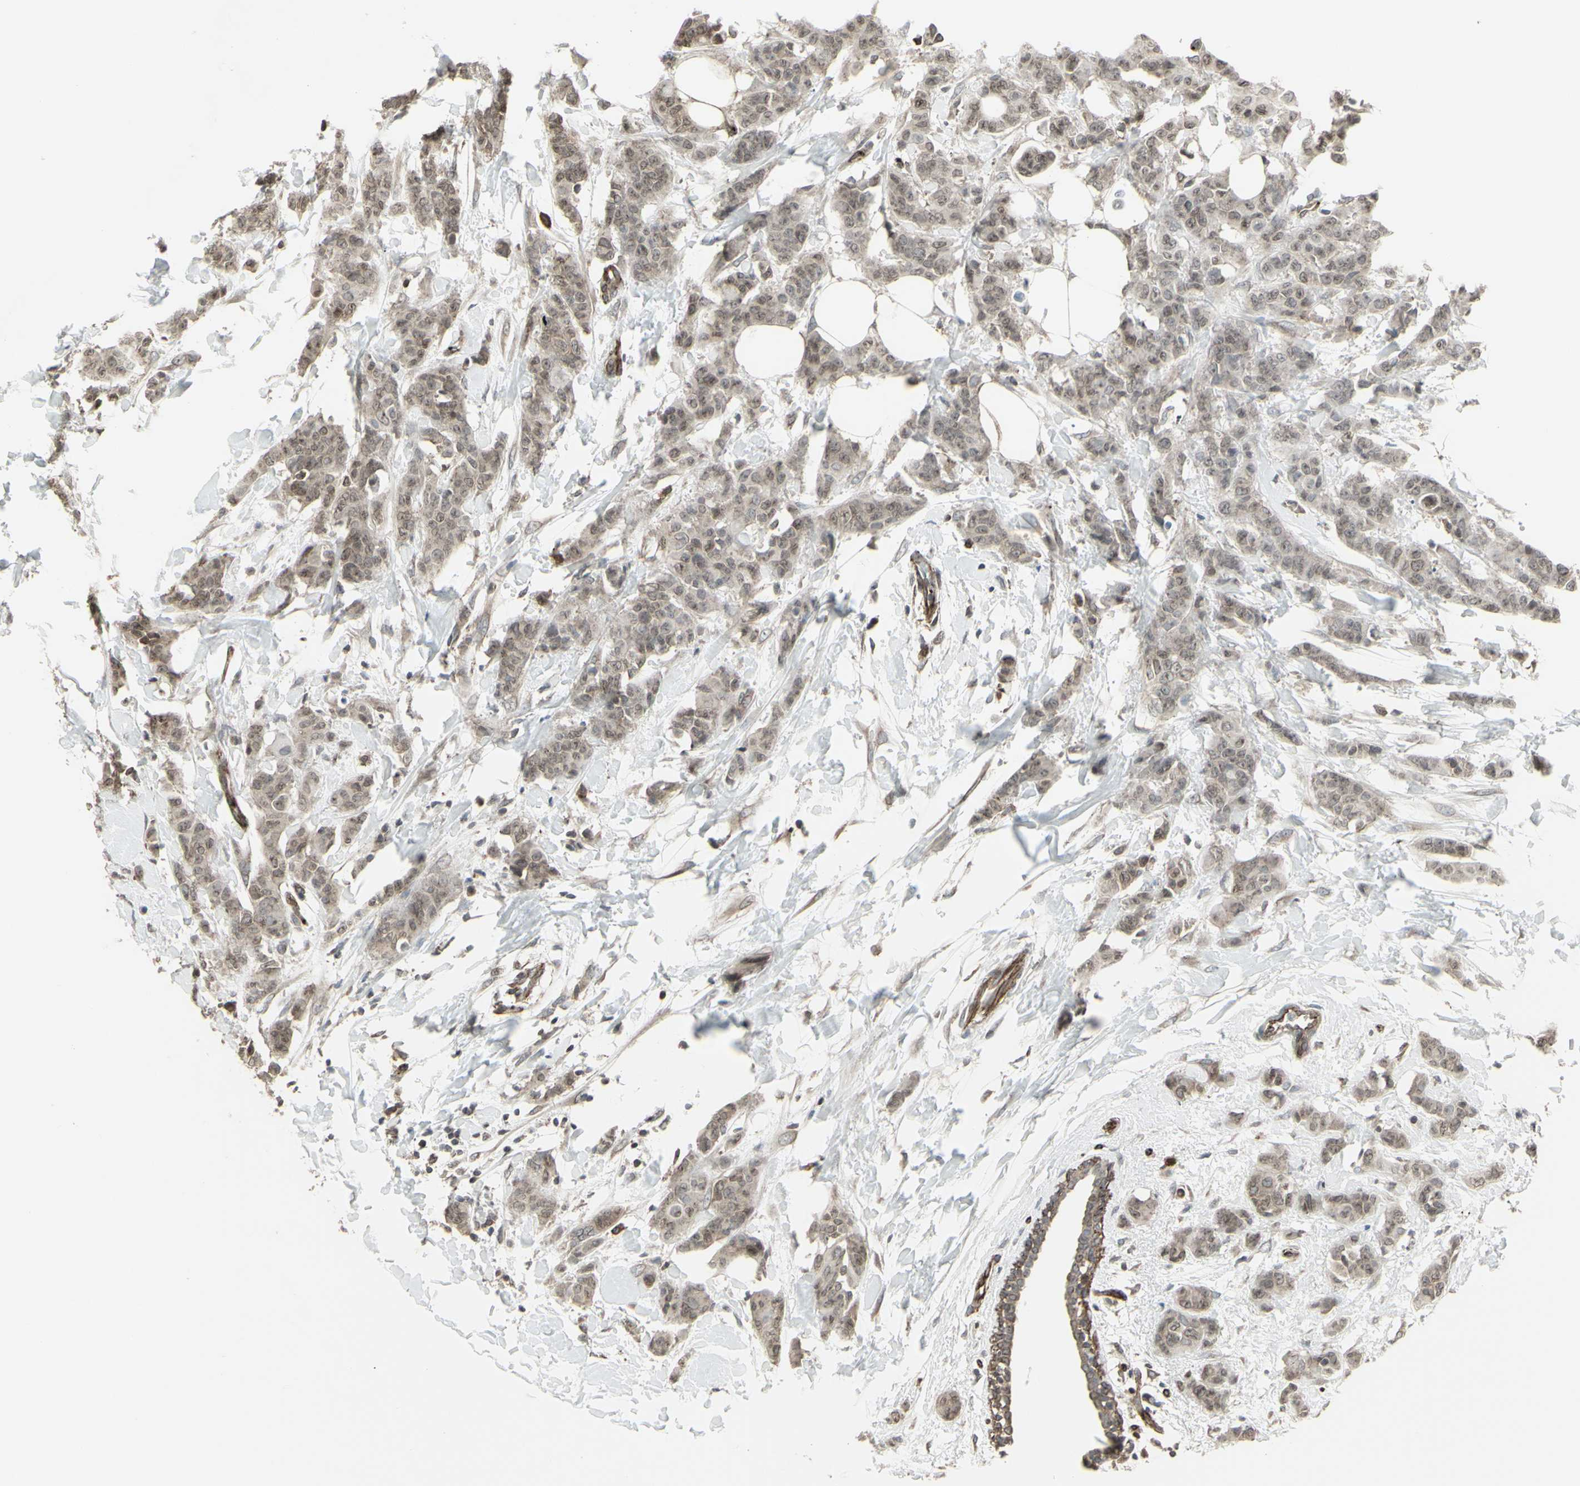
{"staining": {"intensity": "moderate", "quantity": ">75%", "location": "cytoplasmic/membranous,nuclear"}, "tissue": "breast cancer", "cell_type": "Tumor cells", "image_type": "cancer", "snomed": [{"axis": "morphology", "description": "Normal tissue, NOS"}, {"axis": "morphology", "description": "Duct carcinoma"}, {"axis": "topography", "description": "Breast"}], "caption": "An IHC histopathology image of neoplastic tissue is shown. Protein staining in brown highlights moderate cytoplasmic/membranous and nuclear positivity in breast cancer (infiltrating ductal carcinoma) within tumor cells.", "gene": "DTX3L", "patient": {"sex": "female", "age": 40}}